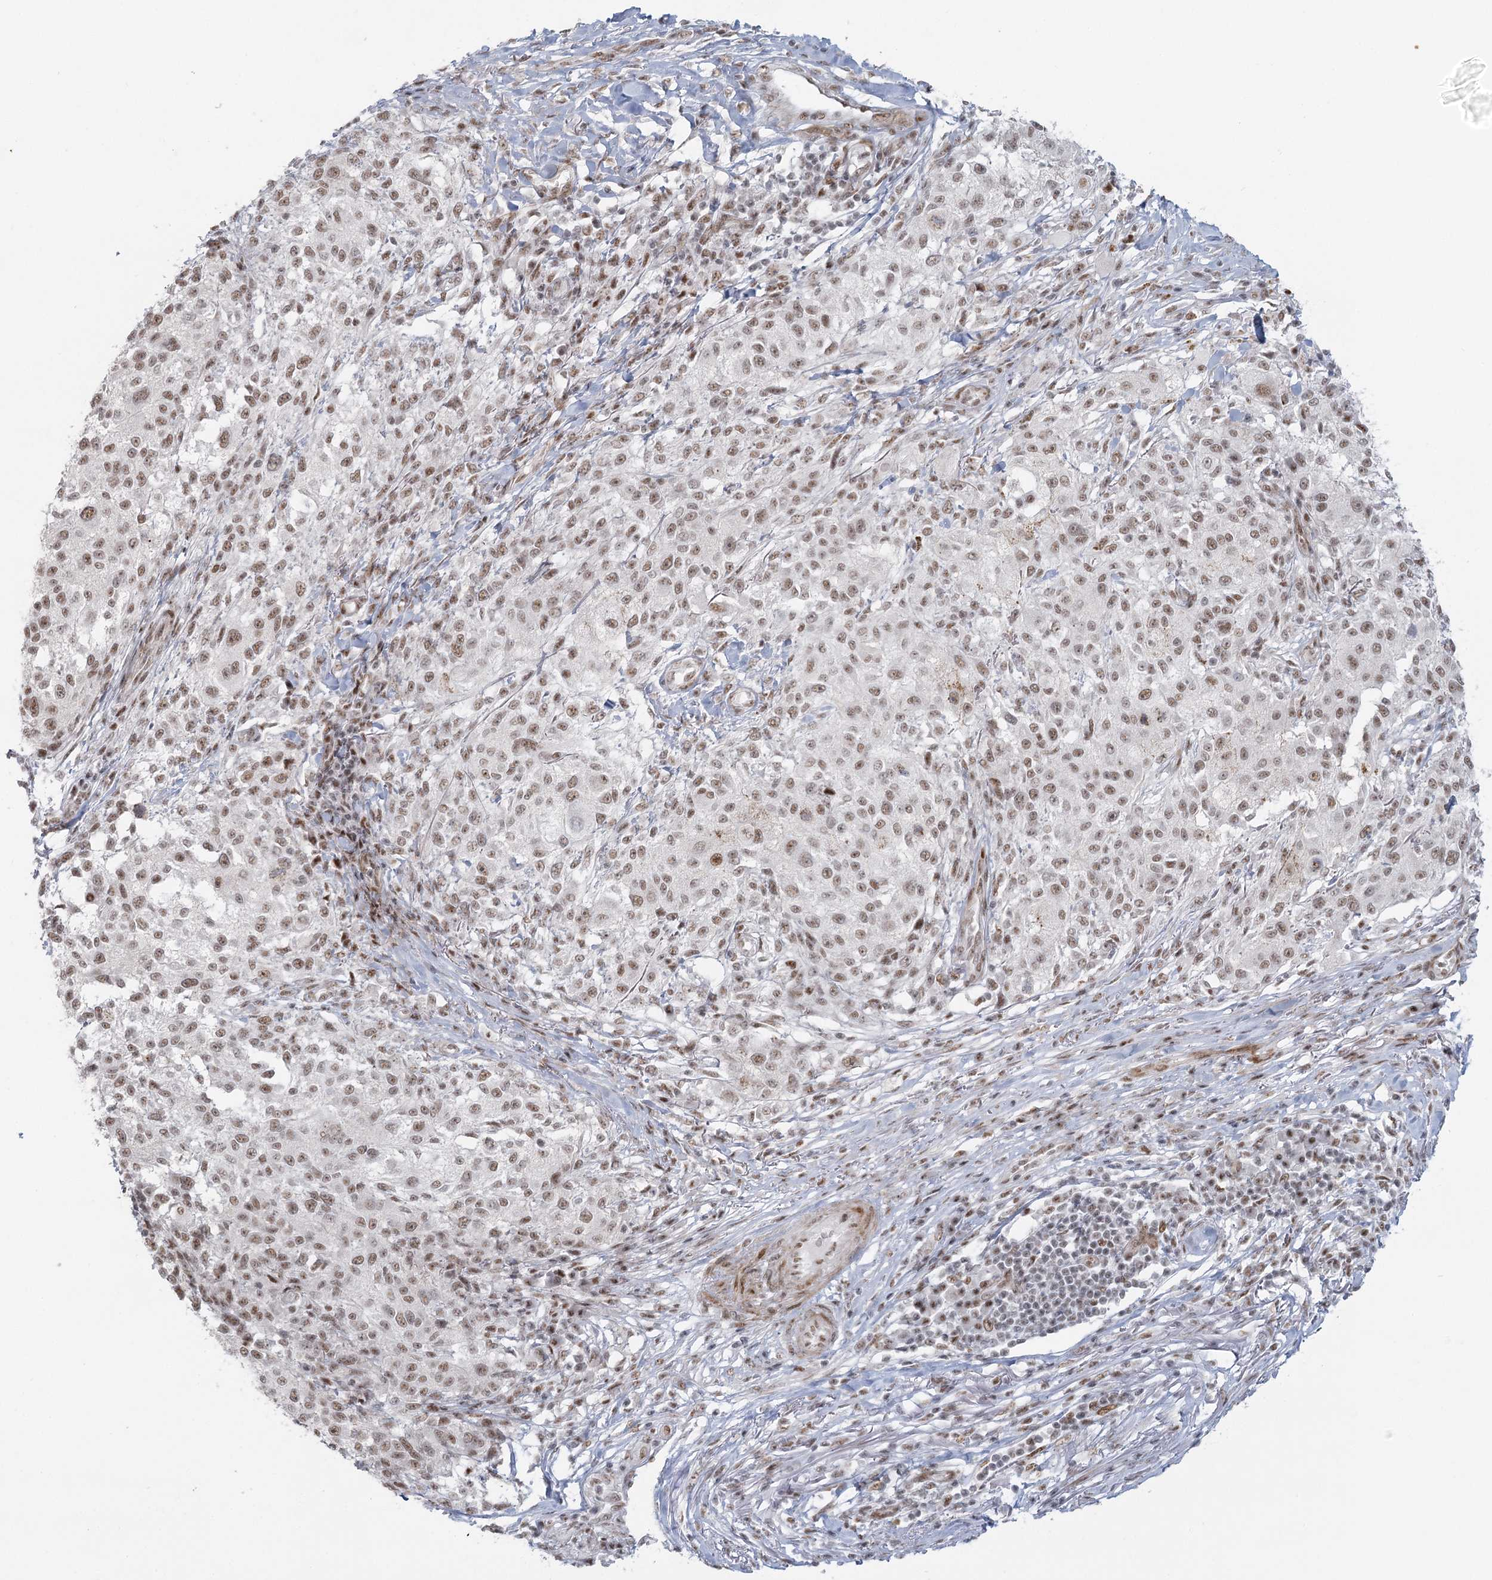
{"staining": {"intensity": "moderate", "quantity": ">75%", "location": "nuclear"}, "tissue": "melanoma", "cell_type": "Tumor cells", "image_type": "cancer", "snomed": [{"axis": "morphology", "description": "Necrosis, NOS"}, {"axis": "morphology", "description": "Malignant melanoma, NOS"}, {"axis": "topography", "description": "Skin"}], "caption": "An immunohistochemistry (IHC) photomicrograph of neoplastic tissue is shown. Protein staining in brown shows moderate nuclear positivity in malignant melanoma within tumor cells.", "gene": "U2SURP", "patient": {"sex": "female", "age": 87}}